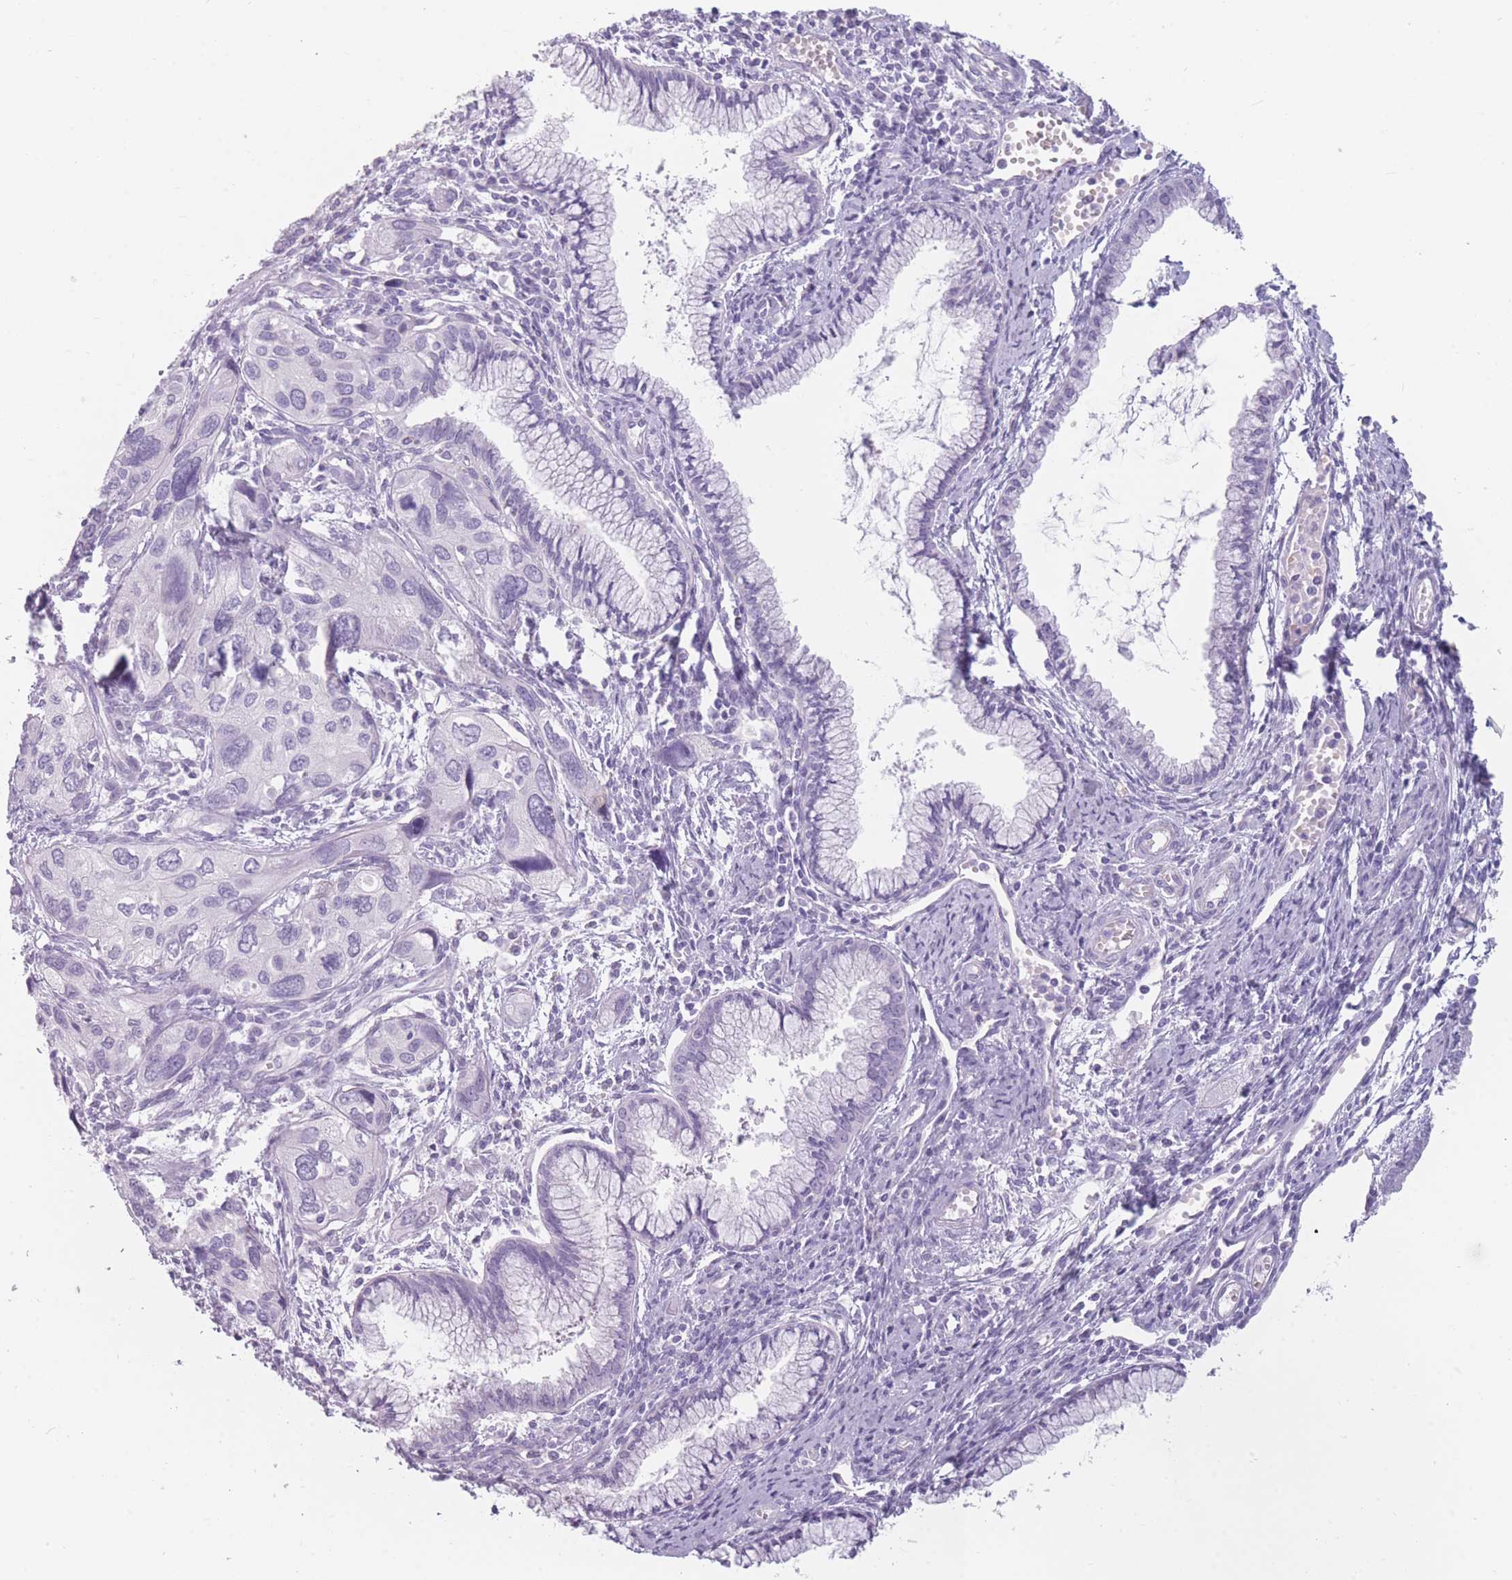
{"staining": {"intensity": "negative", "quantity": "none", "location": "none"}, "tissue": "cervical cancer", "cell_type": "Tumor cells", "image_type": "cancer", "snomed": [{"axis": "morphology", "description": "Squamous cell carcinoma, NOS"}, {"axis": "topography", "description": "Cervix"}], "caption": "A micrograph of cervical cancer stained for a protein displays no brown staining in tumor cells.", "gene": "CCNO", "patient": {"sex": "female", "age": 55}}